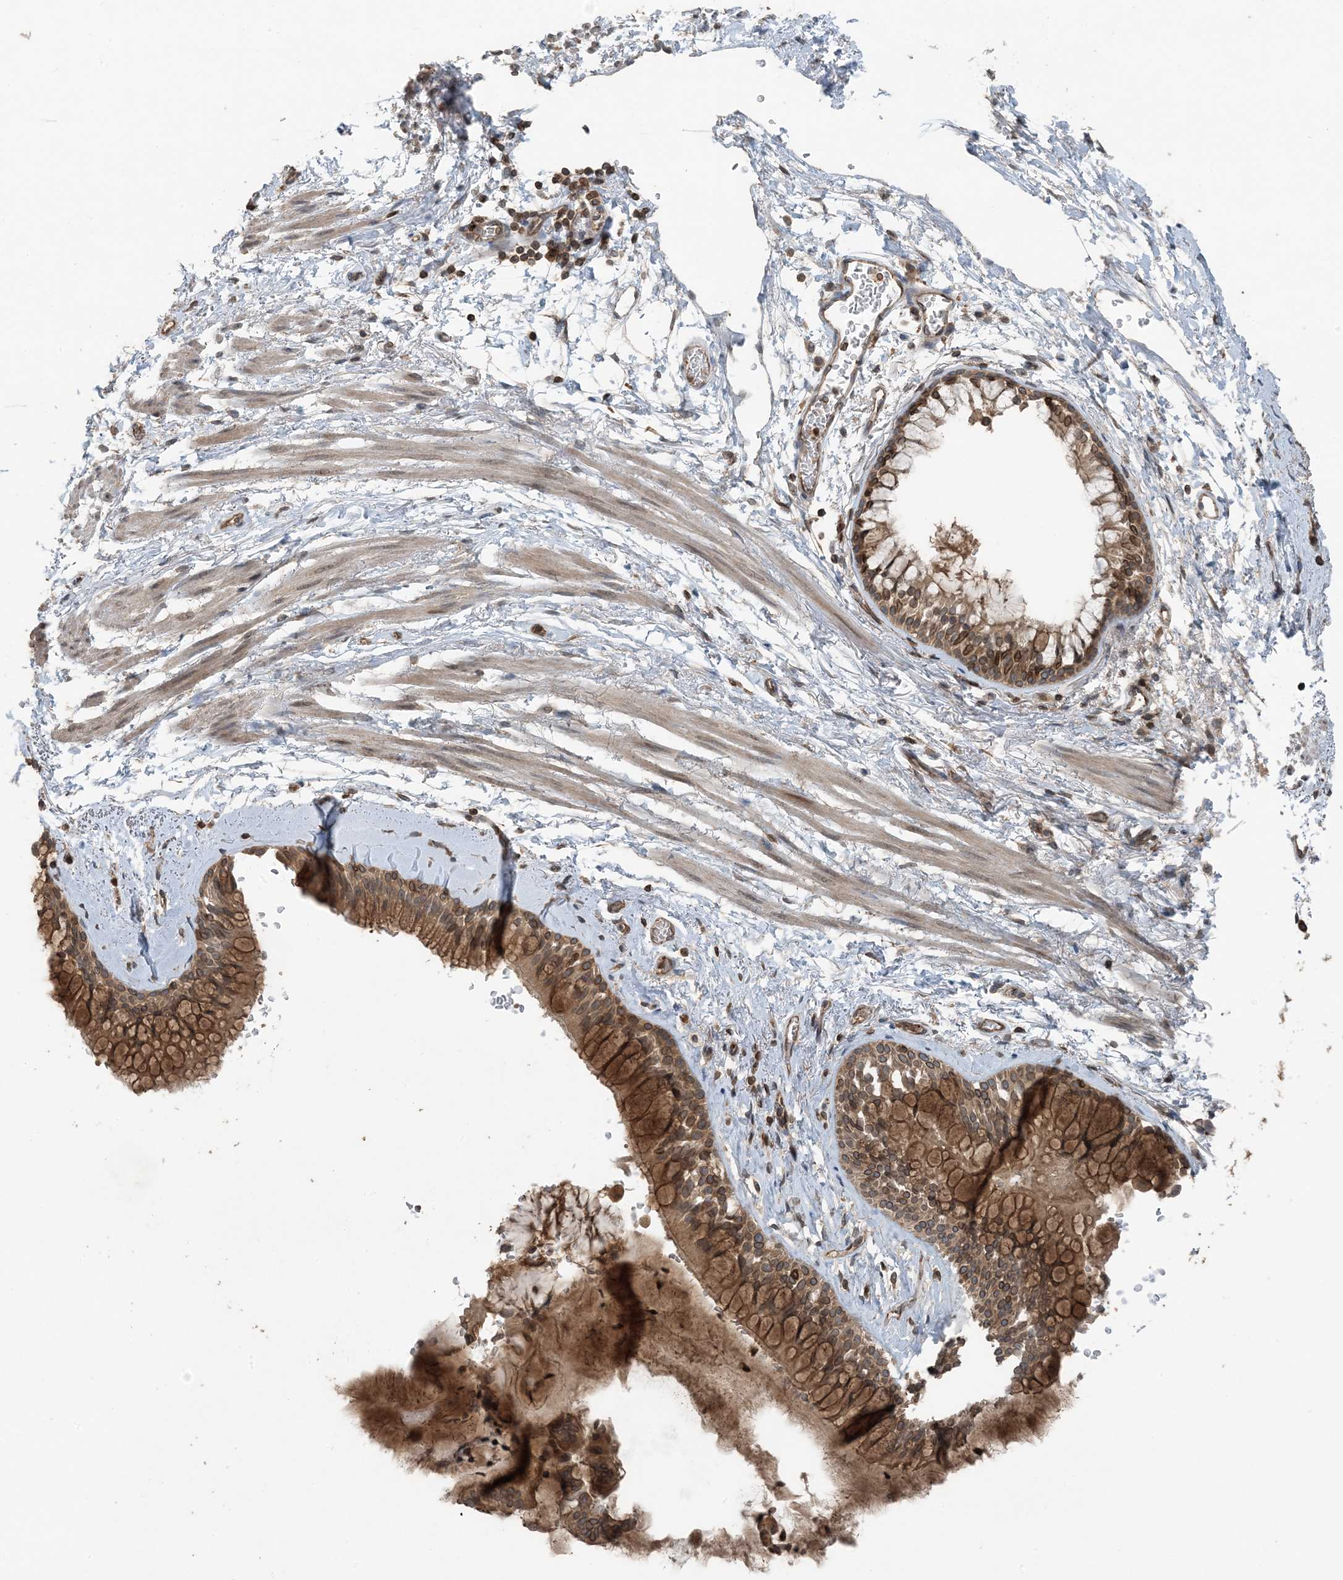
{"staining": {"intensity": "strong", "quantity": ">75%", "location": "cytoplasmic/membranous,nuclear"}, "tissue": "bronchus", "cell_type": "Respiratory epithelial cells", "image_type": "normal", "snomed": [{"axis": "morphology", "description": "Normal tissue, NOS"}, {"axis": "morphology", "description": "Inflammation, NOS"}, {"axis": "topography", "description": "Cartilage tissue"}, {"axis": "topography", "description": "Bronchus"}, {"axis": "topography", "description": "Lung"}], "caption": "IHC image of unremarkable bronchus stained for a protein (brown), which displays high levels of strong cytoplasmic/membranous,nuclear positivity in about >75% of respiratory epithelial cells.", "gene": "ZFAND2B", "patient": {"sex": "female", "age": 64}}